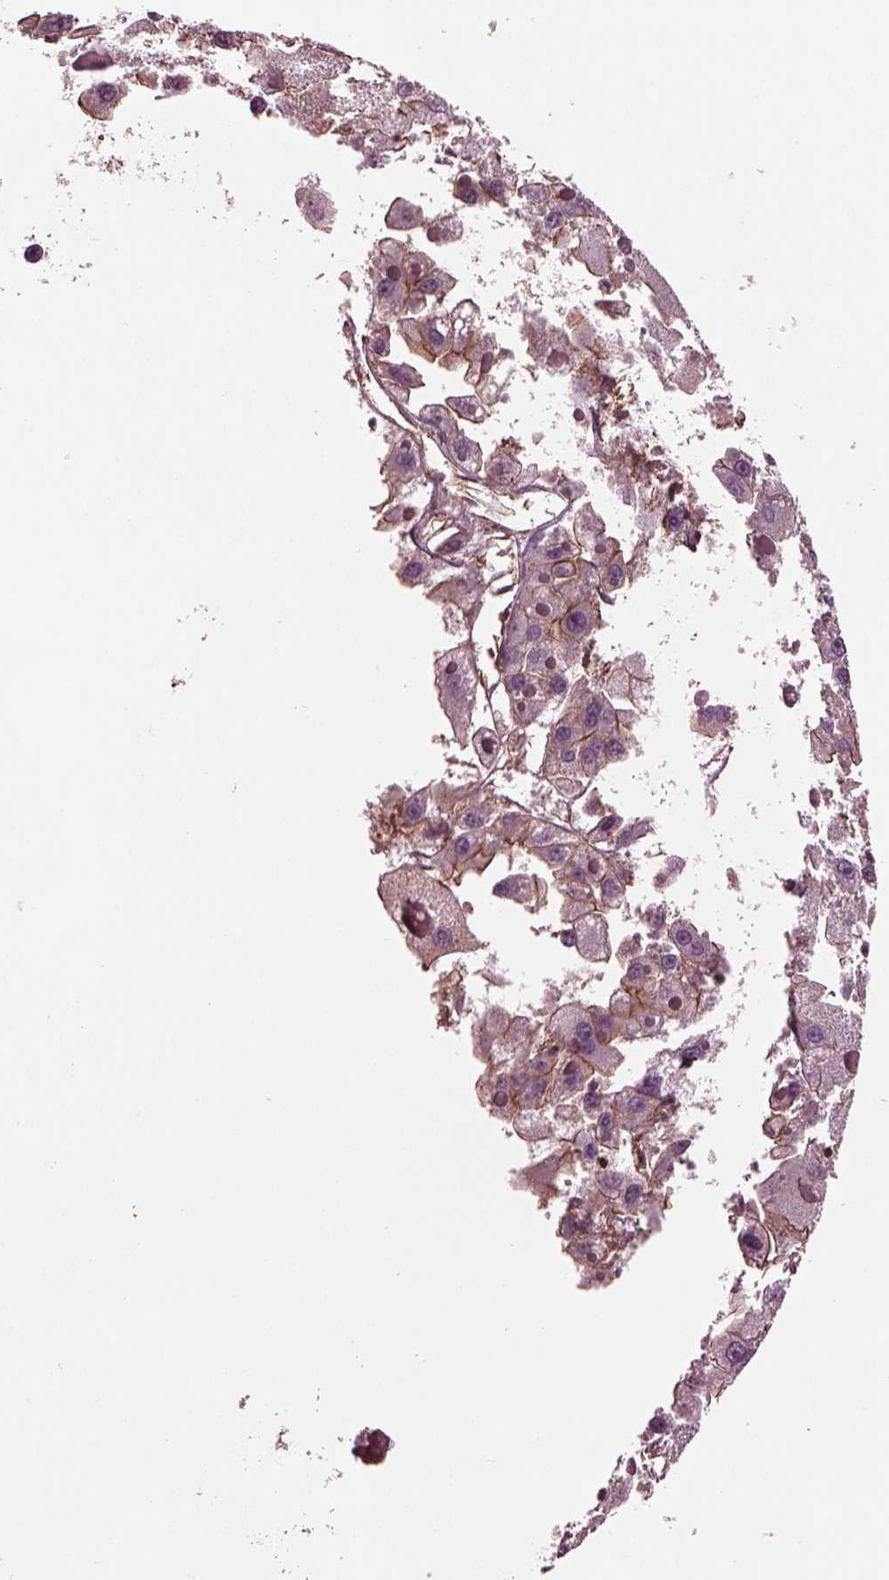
{"staining": {"intensity": "weak", "quantity": ">75%", "location": "cytoplasmic/membranous"}, "tissue": "liver cancer", "cell_type": "Tumor cells", "image_type": "cancer", "snomed": [{"axis": "morphology", "description": "Carcinoma, Hepatocellular, NOS"}, {"axis": "topography", "description": "Liver"}], "caption": "A high-resolution image shows immunohistochemistry (IHC) staining of liver hepatocellular carcinoma, which reveals weak cytoplasmic/membranous expression in approximately >75% of tumor cells. (Brightfield microscopy of DAB IHC at high magnification).", "gene": "MYL6", "patient": {"sex": "female", "age": 73}}